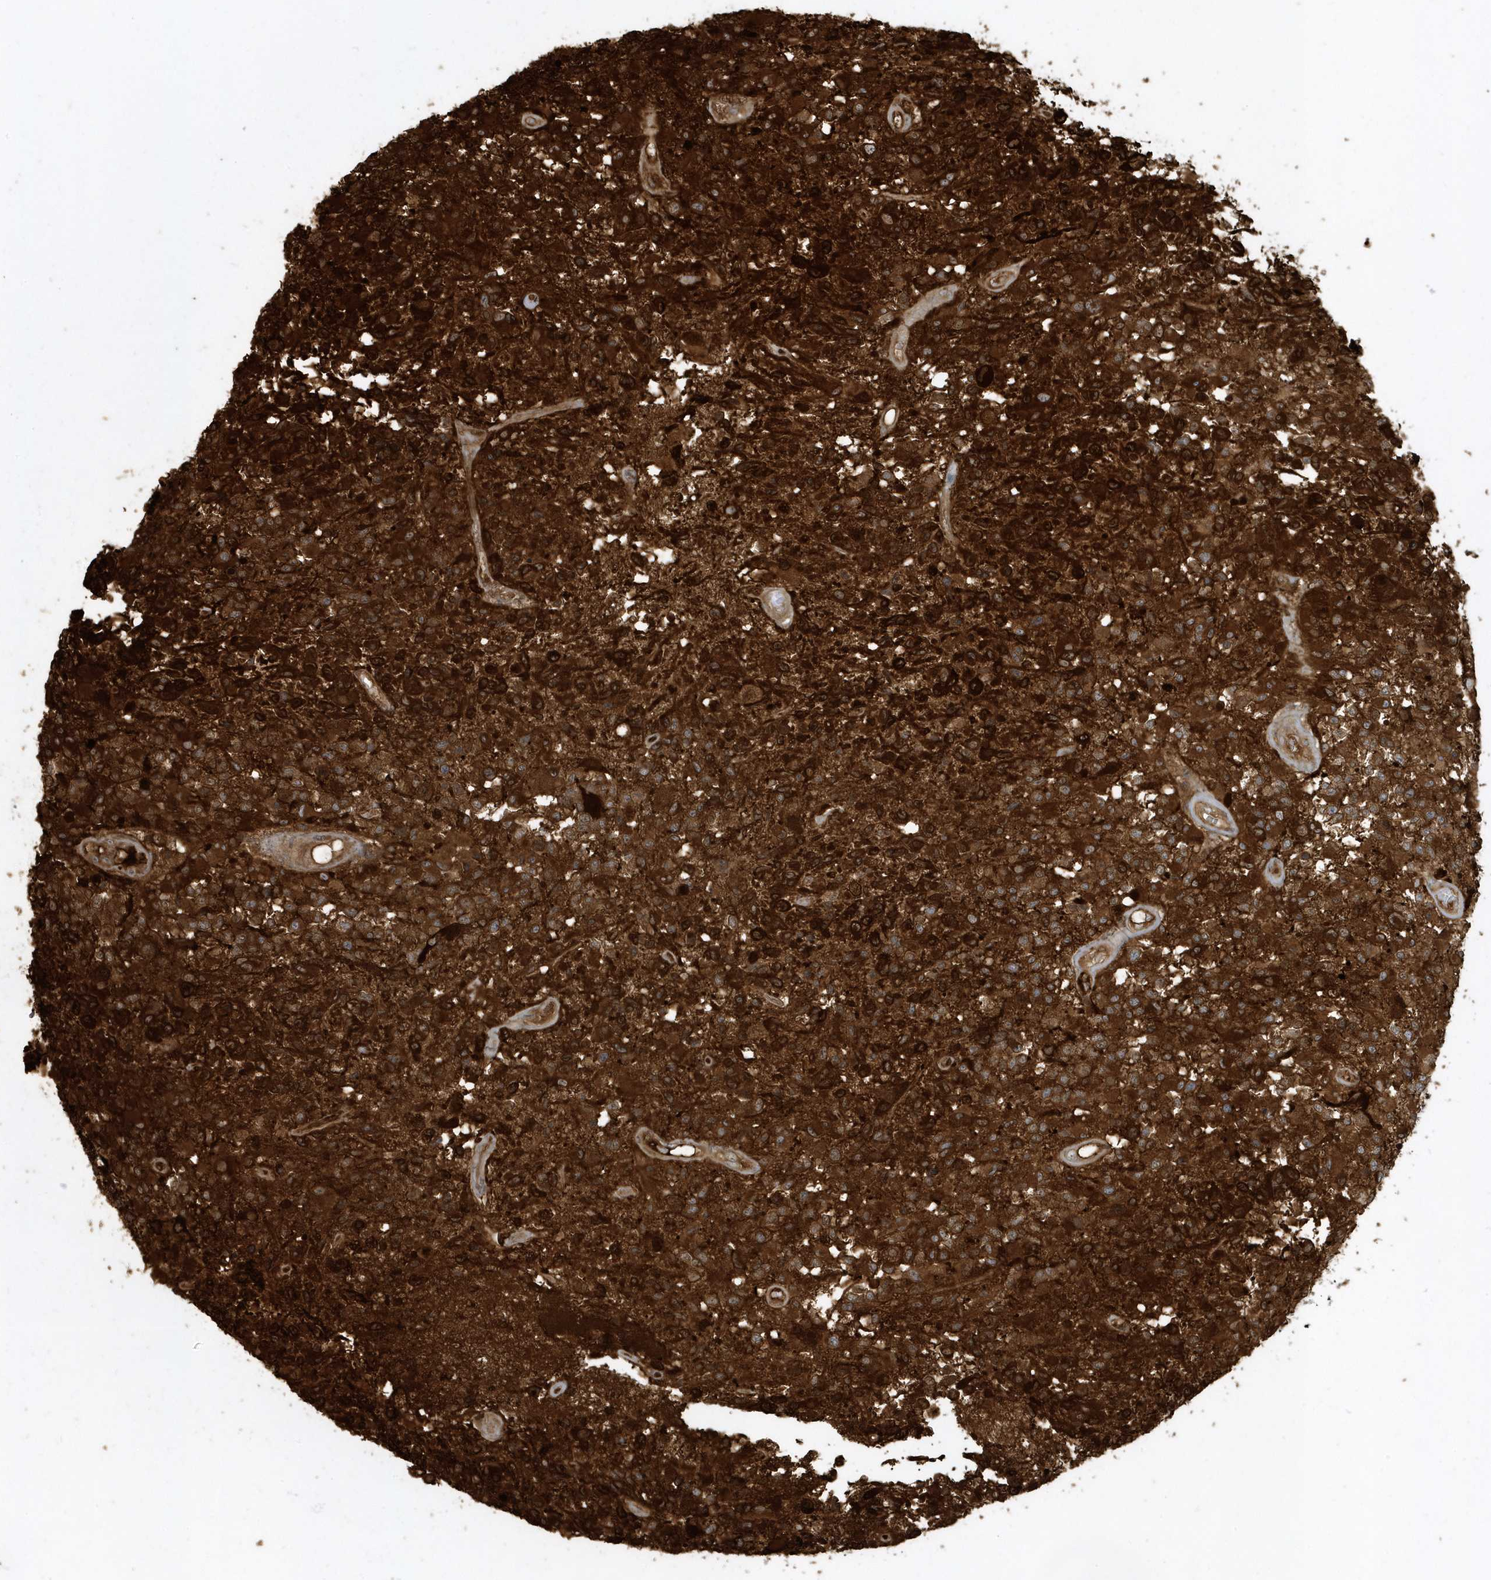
{"staining": {"intensity": "strong", "quantity": ">75%", "location": "cytoplasmic/membranous"}, "tissue": "glioma", "cell_type": "Tumor cells", "image_type": "cancer", "snomed": [{"axis": "morphology", "description": "Glioma, malignant, High grade"}, {"axis": "morphology", "description": "Glioblastoma, NOS"}, {"axis": "topography", "description": "Brain"}], "caption": "Protein staining by immunohistochemistry (IHC) shows strong cytoplasmic/membranous positivity in about >75% of tumor cells in glioma.", "gene": "CLCN6", "patient": {"sex": "male", "age": 60}}